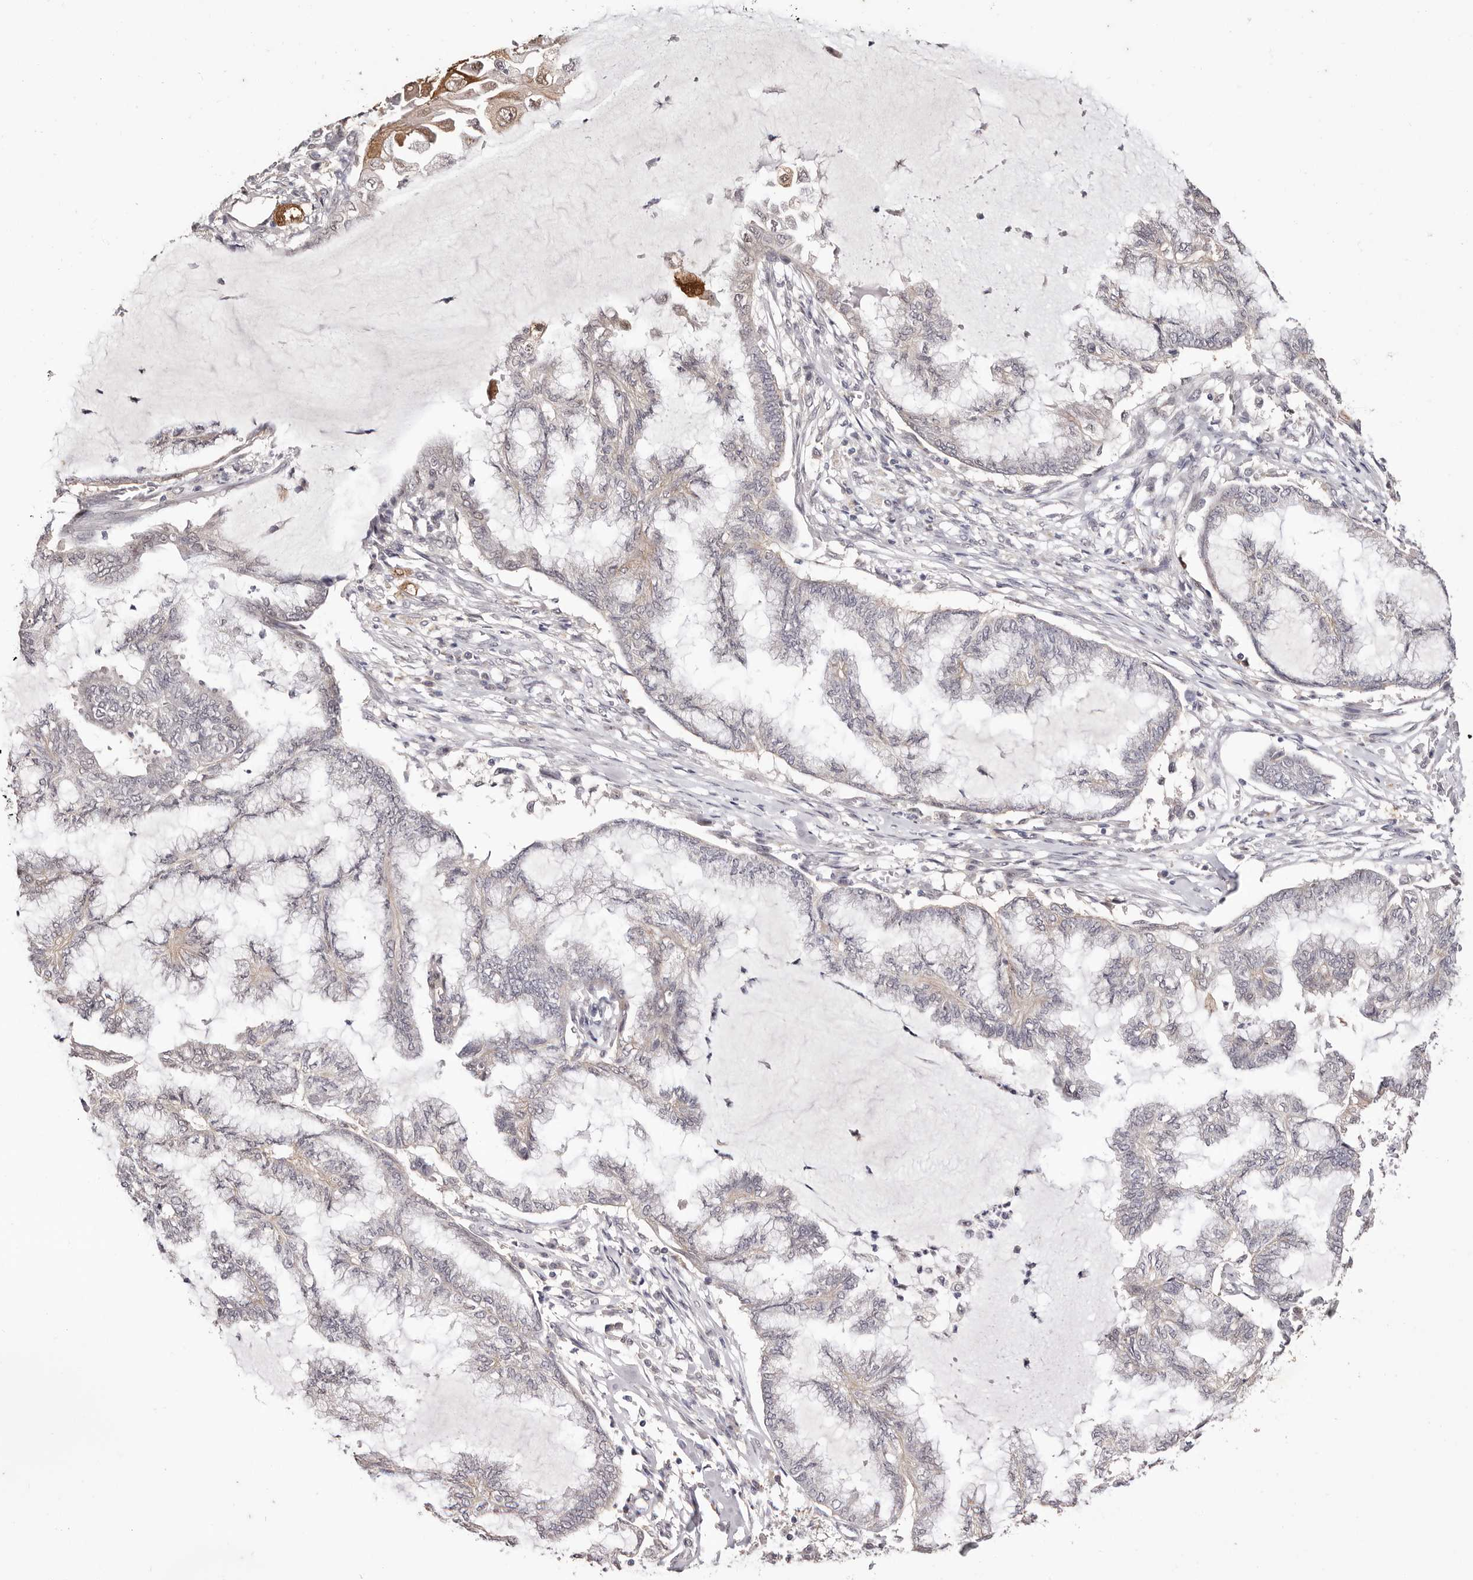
{"staining": {"intensity": "weak", "quantity": "<25%", "location": "cytoplasmic/membranous"}, "tissue": "endometrial cancer", "cell_type": "Tumor cells", "image_type": "cancer", "snomed": [{"axis": "morphology", "description": "Adenocarcinoma, NOS"}, {"axis": "topography", "description": "Endometrium"}], "caption": "High magnification brightfield microscopy of endometrial cancer (adenocarcinoma) stained with DAB (3,3'-diaminobenzidine) (brown) and counterstained with hematoxylin (blue): tumor cells show no significant expression. (Immunohistochemistry (ihc), brightfield microscopy, high magnification).", "gene": "TYW3", "patient": {"sex": "female", "age": 86}}